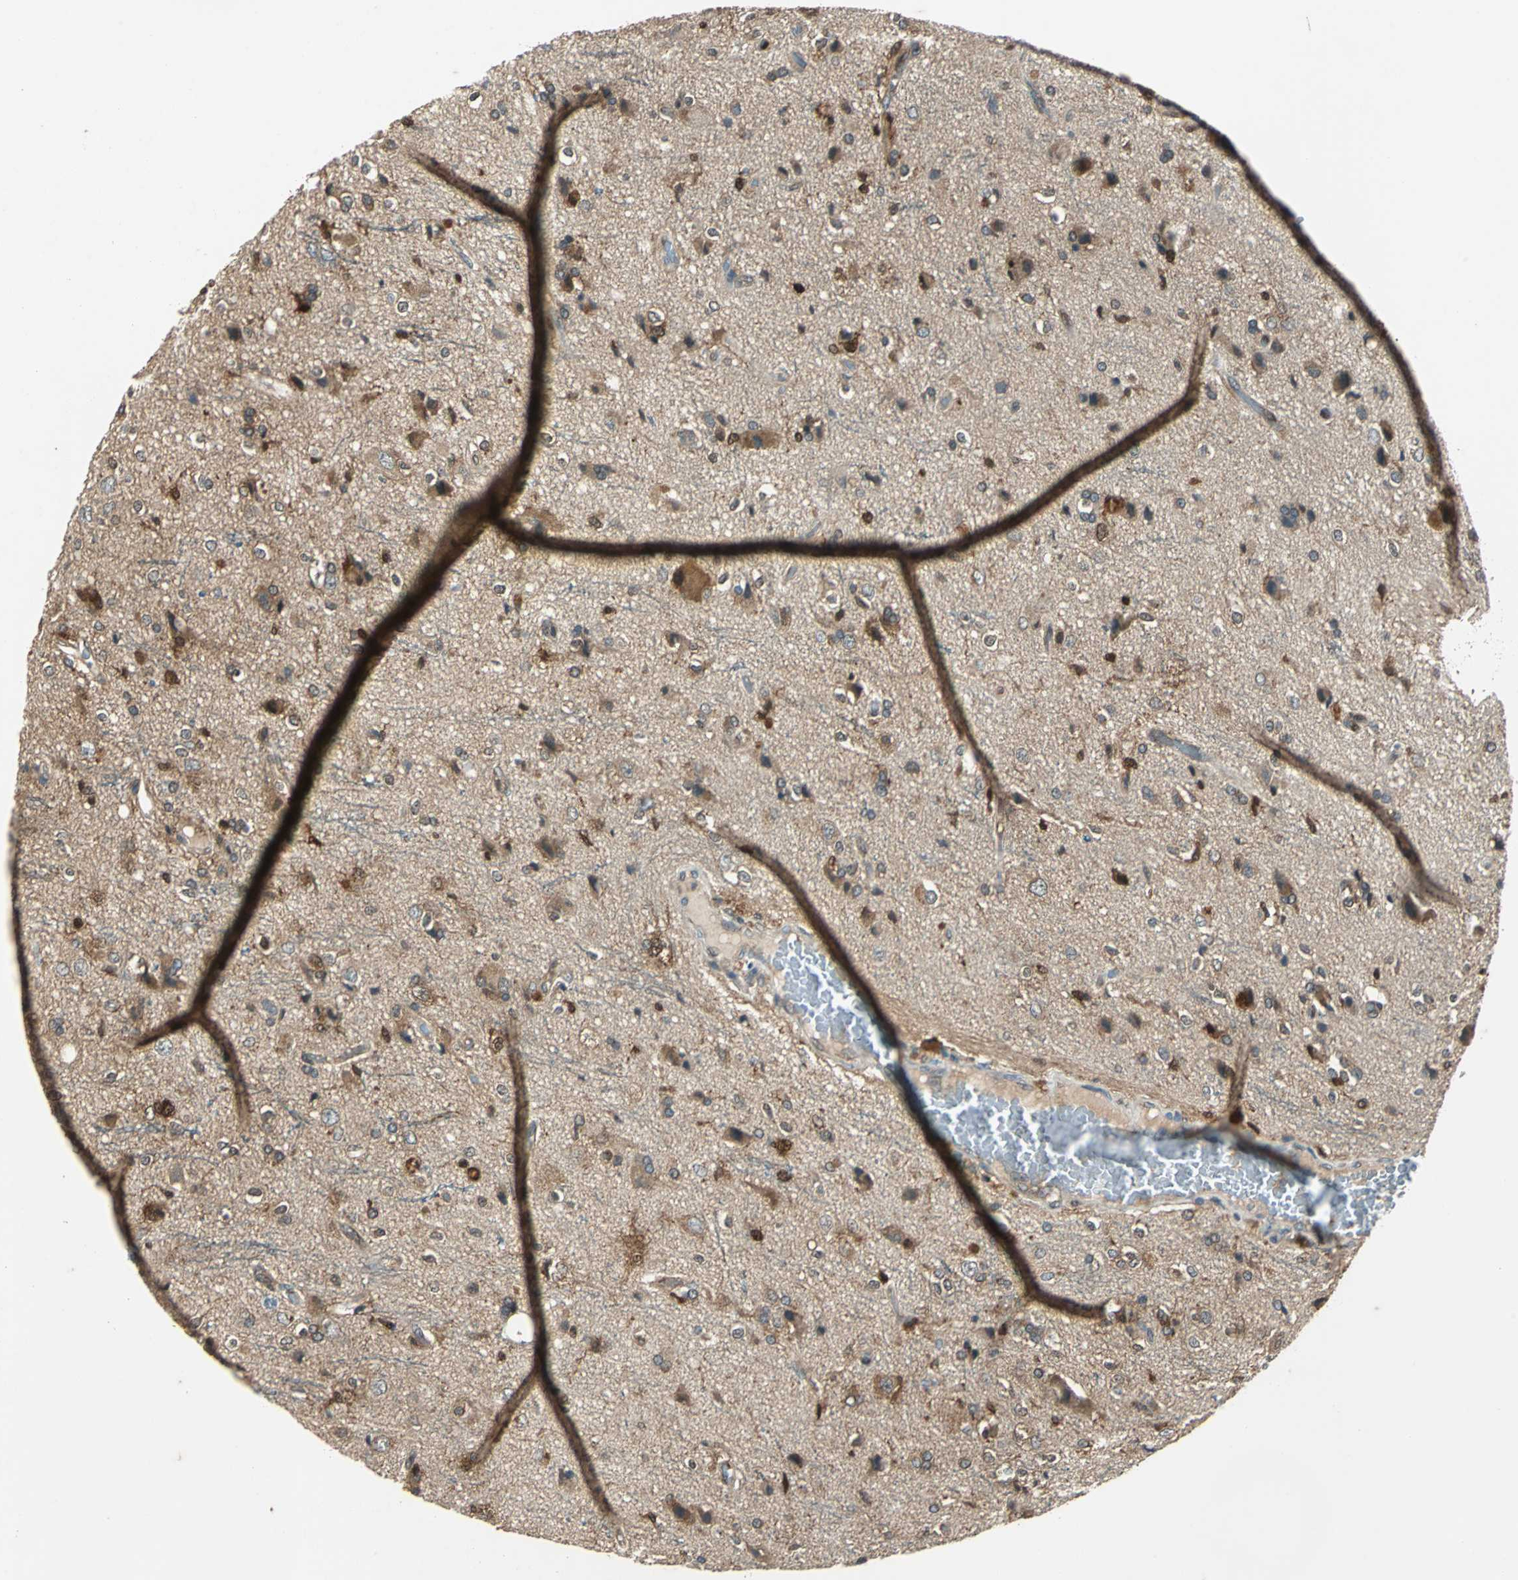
{"staining": {"intensity": "moderate", "quantity": ">75%", "location": "cytoplasmic/membranous"}, "tissue": "glioma", "cell_type": "Tumor cells", "image_type": "cancer", "snomed": [{"axis": "morphology", "description": "Glioma, malignant, High grade"}, {"axis": "topography", "description": "Brain"}], "caption": "Protein analysis of glioma tissue shows moderate cytoplasmic/membranous positivity in about >75% of tumor cells.", "gene": "RRM2B", "patient": {"sex": "male", "age": 47}}